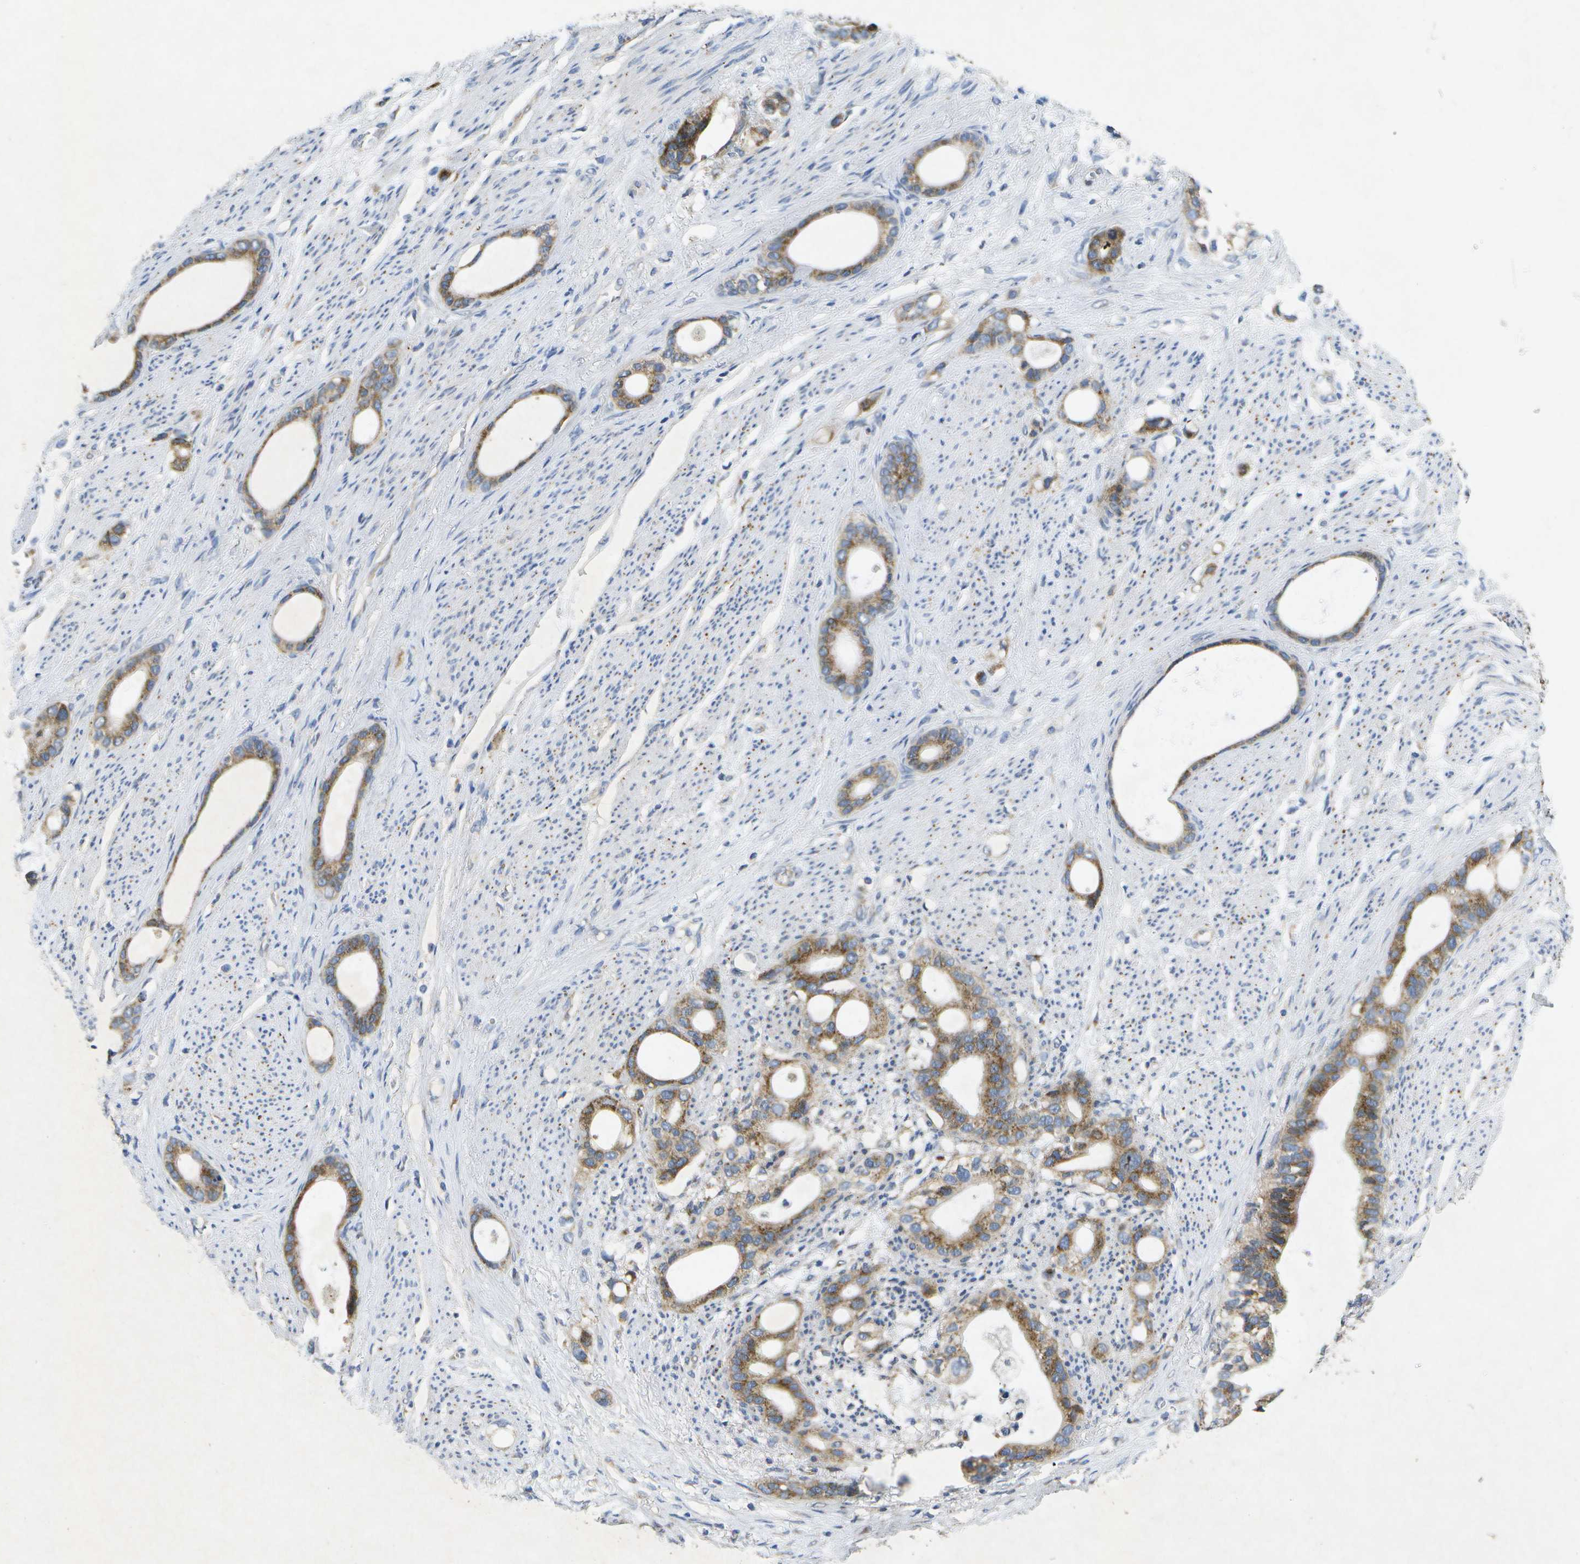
{"staining": {"intensity": "moderate", "quantity": ">75%", "location": "cytoplasmic/membranous"}, "tissue": "stomach cancer", "cell_type": "Tumor cells", "image_type": "cancer", "snomed": [{"axis": "morphology", "description": "Adenocarcinoma, NOS"}, {"axis": "topography", "description": "Stomach"}], "caption": "High-power microscopy captured an IHC photomicrograph of adenocarcinoma (stomach), revealing moderate cytoplasmic/membranous expression in about >75% of tumor cells. The protein is shown in brown color, while the nuclei are stained blue.", "gene": "KDELR1", "patient": {"sex": "female", "age": 75}}